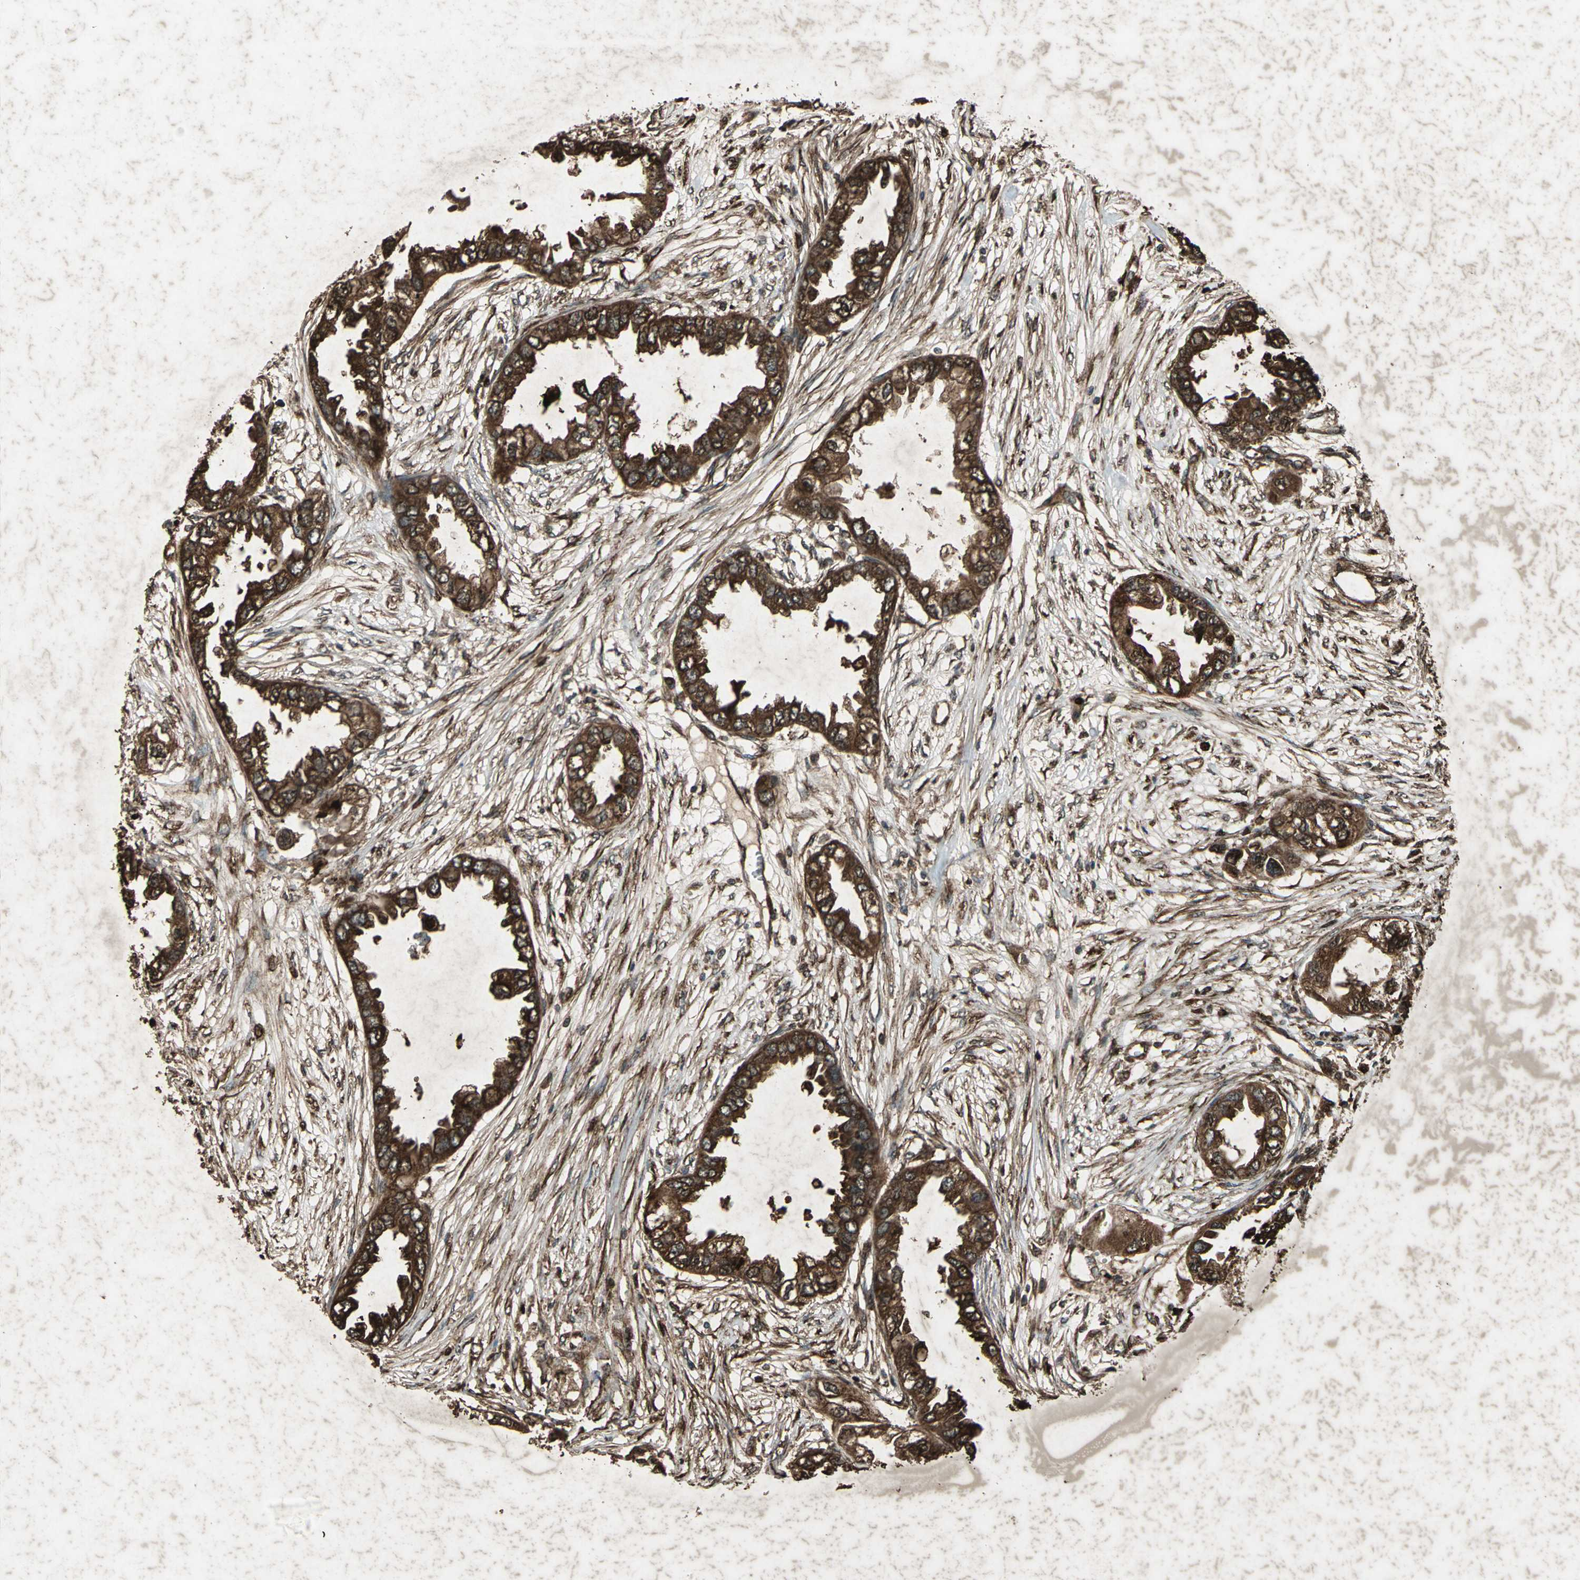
{"staining": {"intensity": "strong", "quantity": ">75%", "location": "cytoplasmic/membranous,nuclear"}, "tissue": "endometrial cancer", "cell_type": "Tumor cells", "image_type": "cancer", "snomed": [{"axis": "morphology", "description": "Adenocarcinoma, NOS"}, {"axis": "topography", "description": "Endometrium"}], "caption": "The histopathology image displays a brown stain indicating the presence of a protein in the cytoplasmic/membranous and nuclear of tumor cells in adenocarcinoma (endometrial).", "gene": "SEPTIN4", "patient": {"sex": "female", "age": 67}}